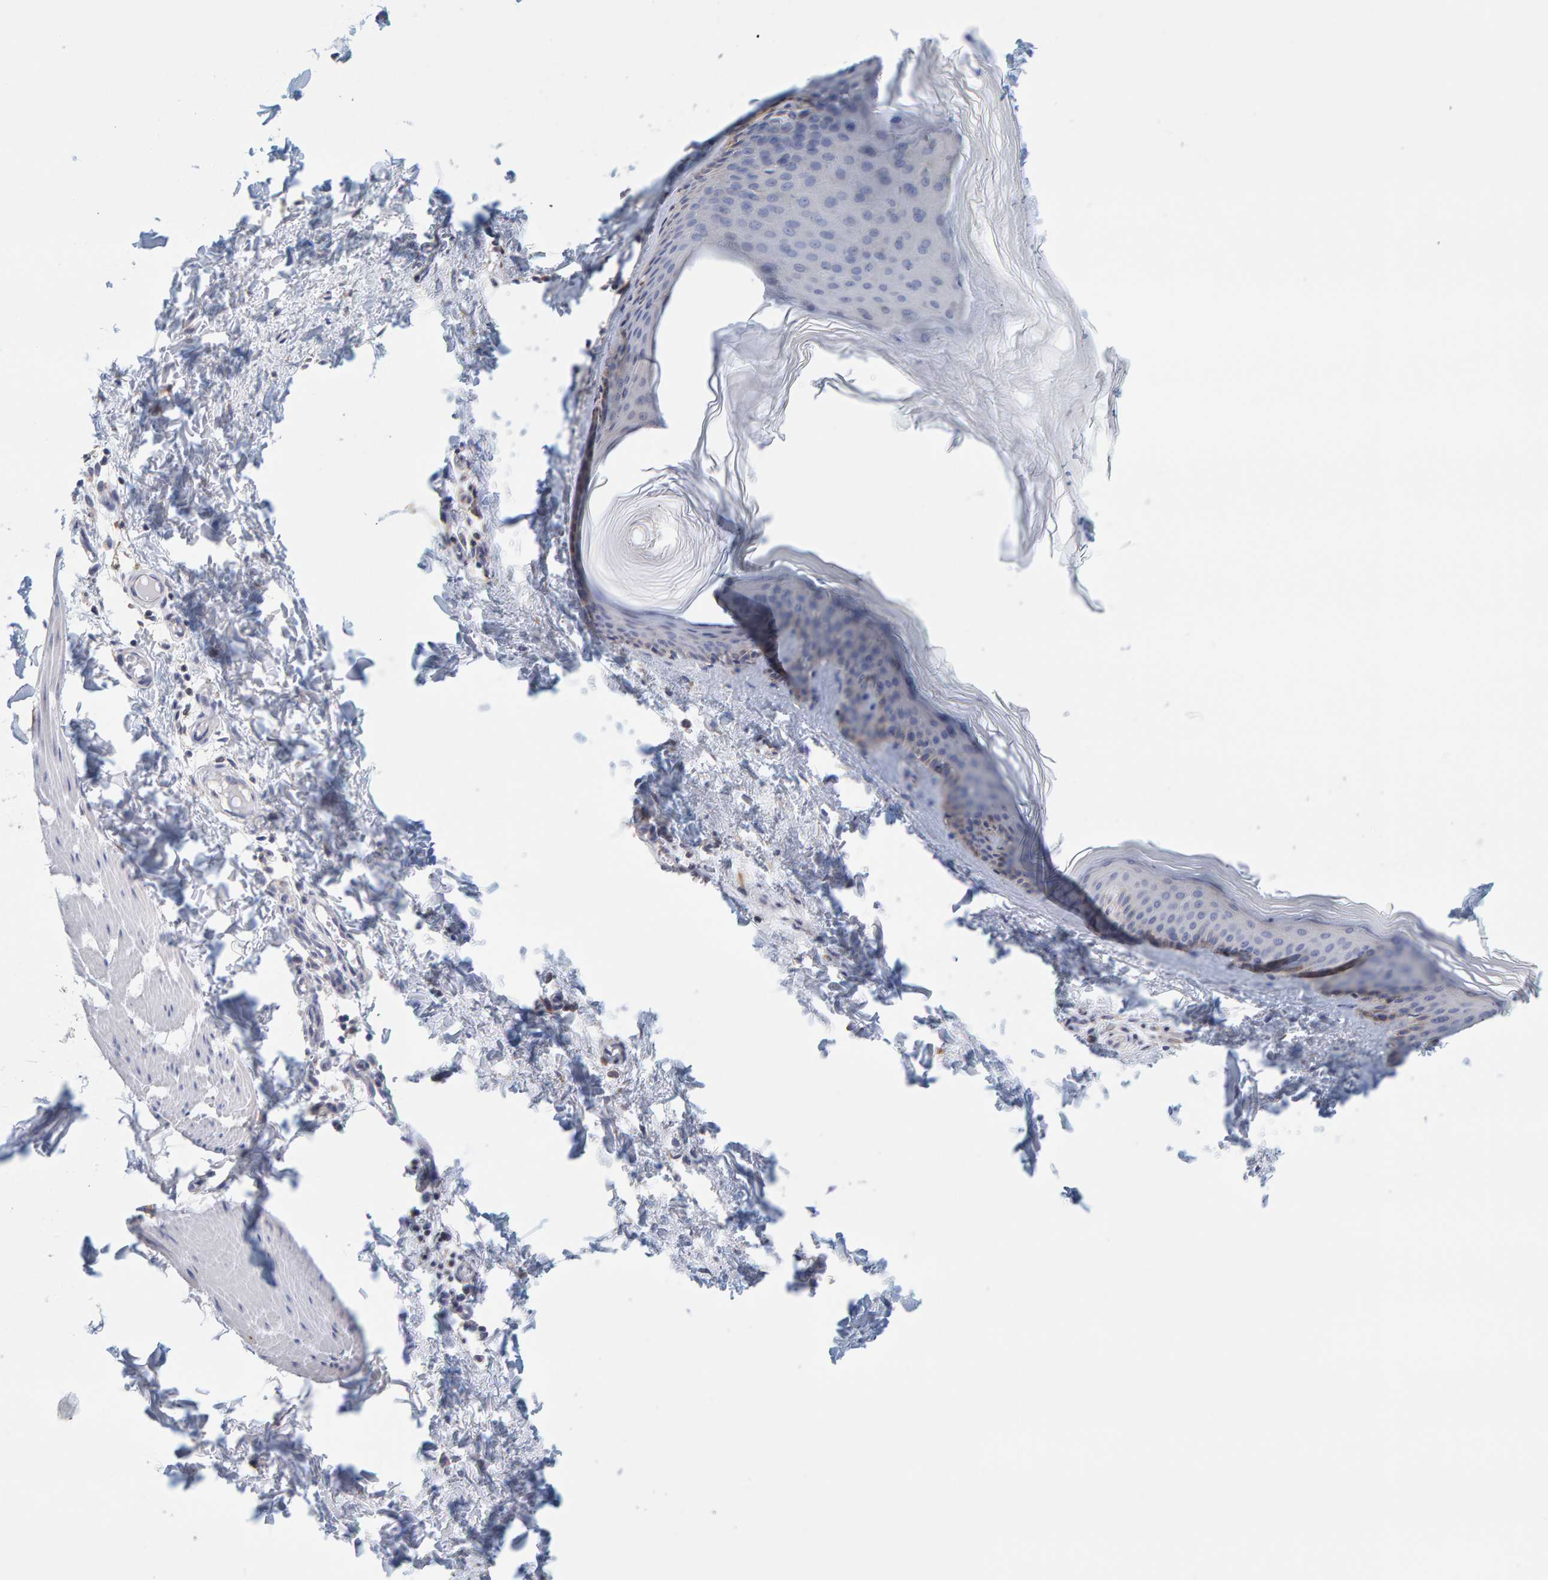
{"staining": {"intensity": "negative", "quantity": "none", "location": "none"}, "tissue": "skin", "cell_type": "Fibroblasts", "image_type": "normal", "snomed": [{"axis": "morphology", "description": "Normal tissue, NOS"}, {"axis": "topography", "description": "Skin"}], "caption": "DAB (3,3'-diaminobenzidine) immunohistochemical staining of benign skin reveals no significant staining in fibroblasts. (DAB (3,3'-diaminobenzidine) immunohistochemistry (IHC), high magnification).", "gene": "SGPL1", "patient": {"sex": "female", "age": 27}}